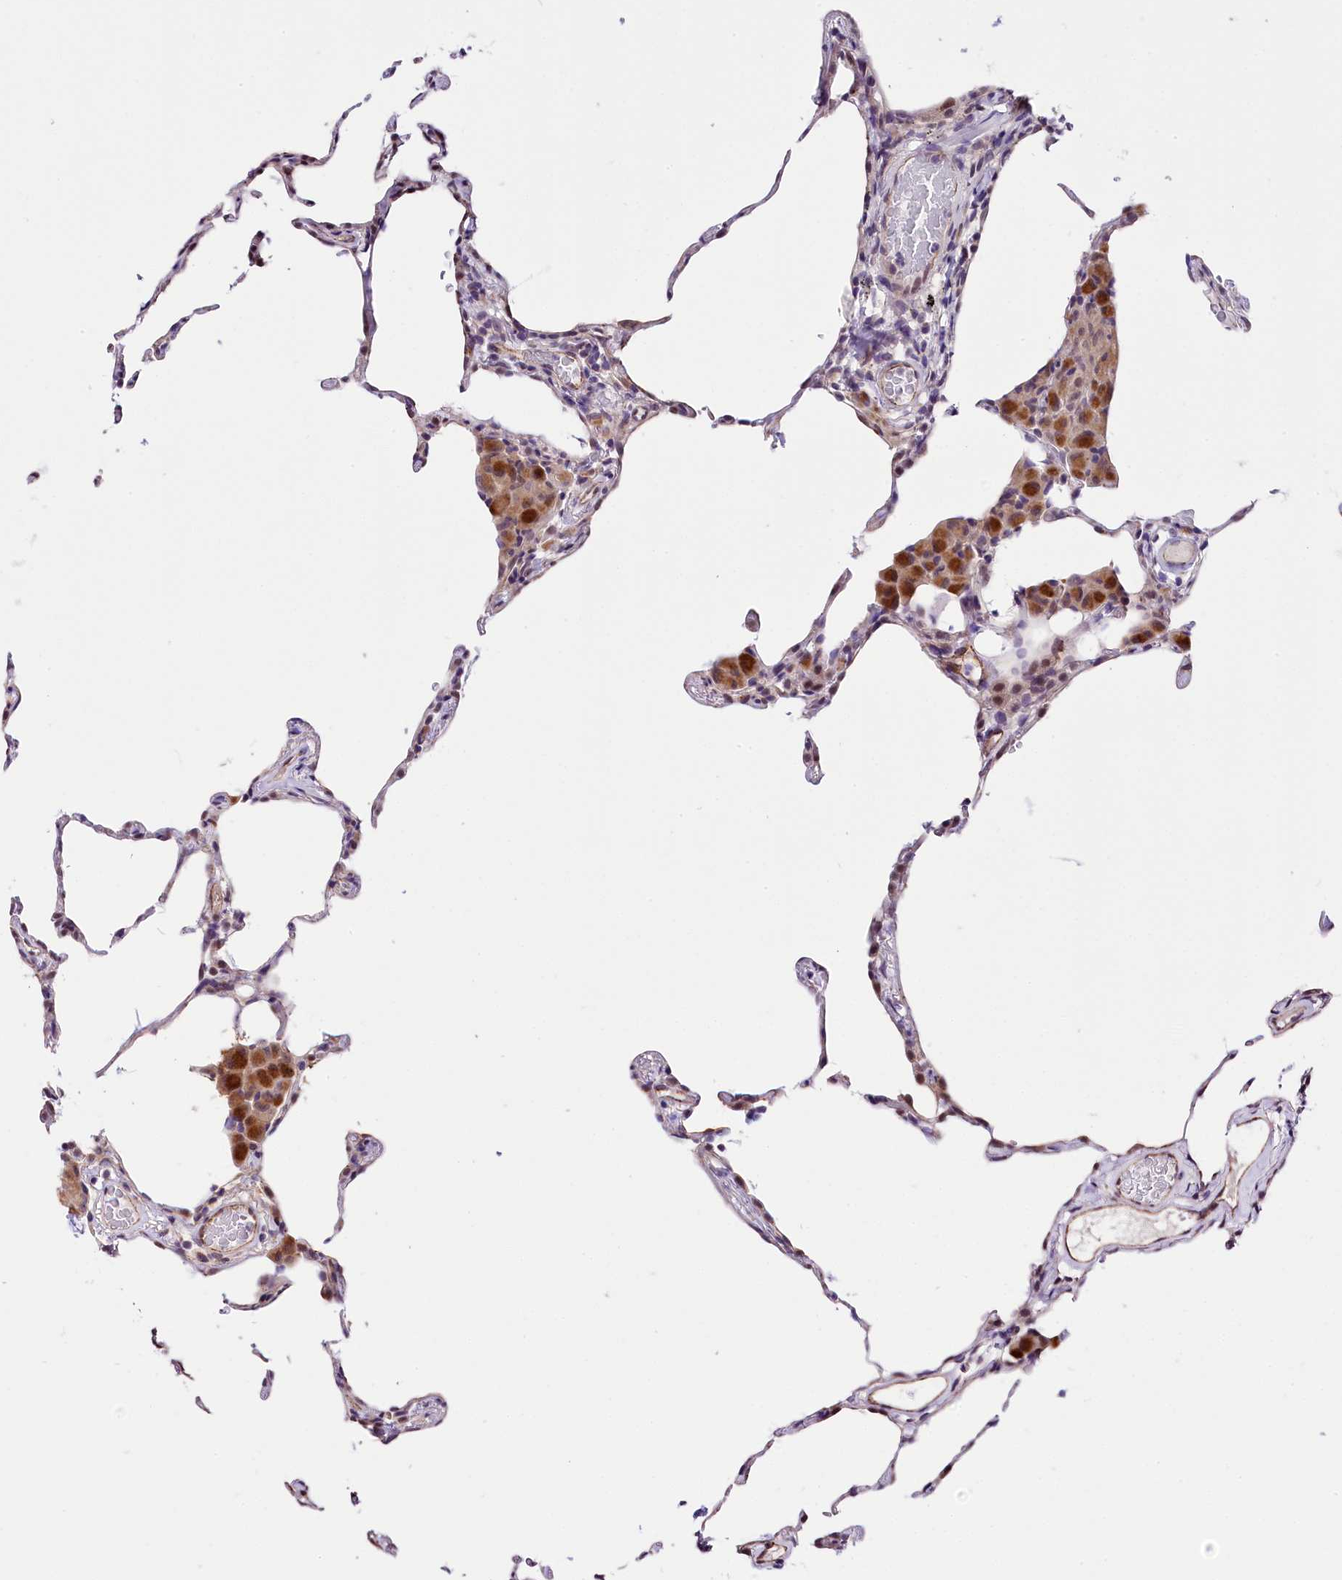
{"staining": {"intensity": "moderate", "quantity": "<25%", "location": "cytoplasmic/membranous"}, "tissue": "lung", "cell_type": "Alveolar cells", "image_type": "normal", "snomed": [{"axis": "morphology", "description": "Normal tissue, NOS"}, {"axis": "topography", "description": "Lung"}], "caption": "Alveolar cells reveal low levels of moderate cytoplasmic/membranous staining in approximately <25% of cells in benign lung.", "gene": "MRPL54", "patient": {"sex": "female", "age": 57}}